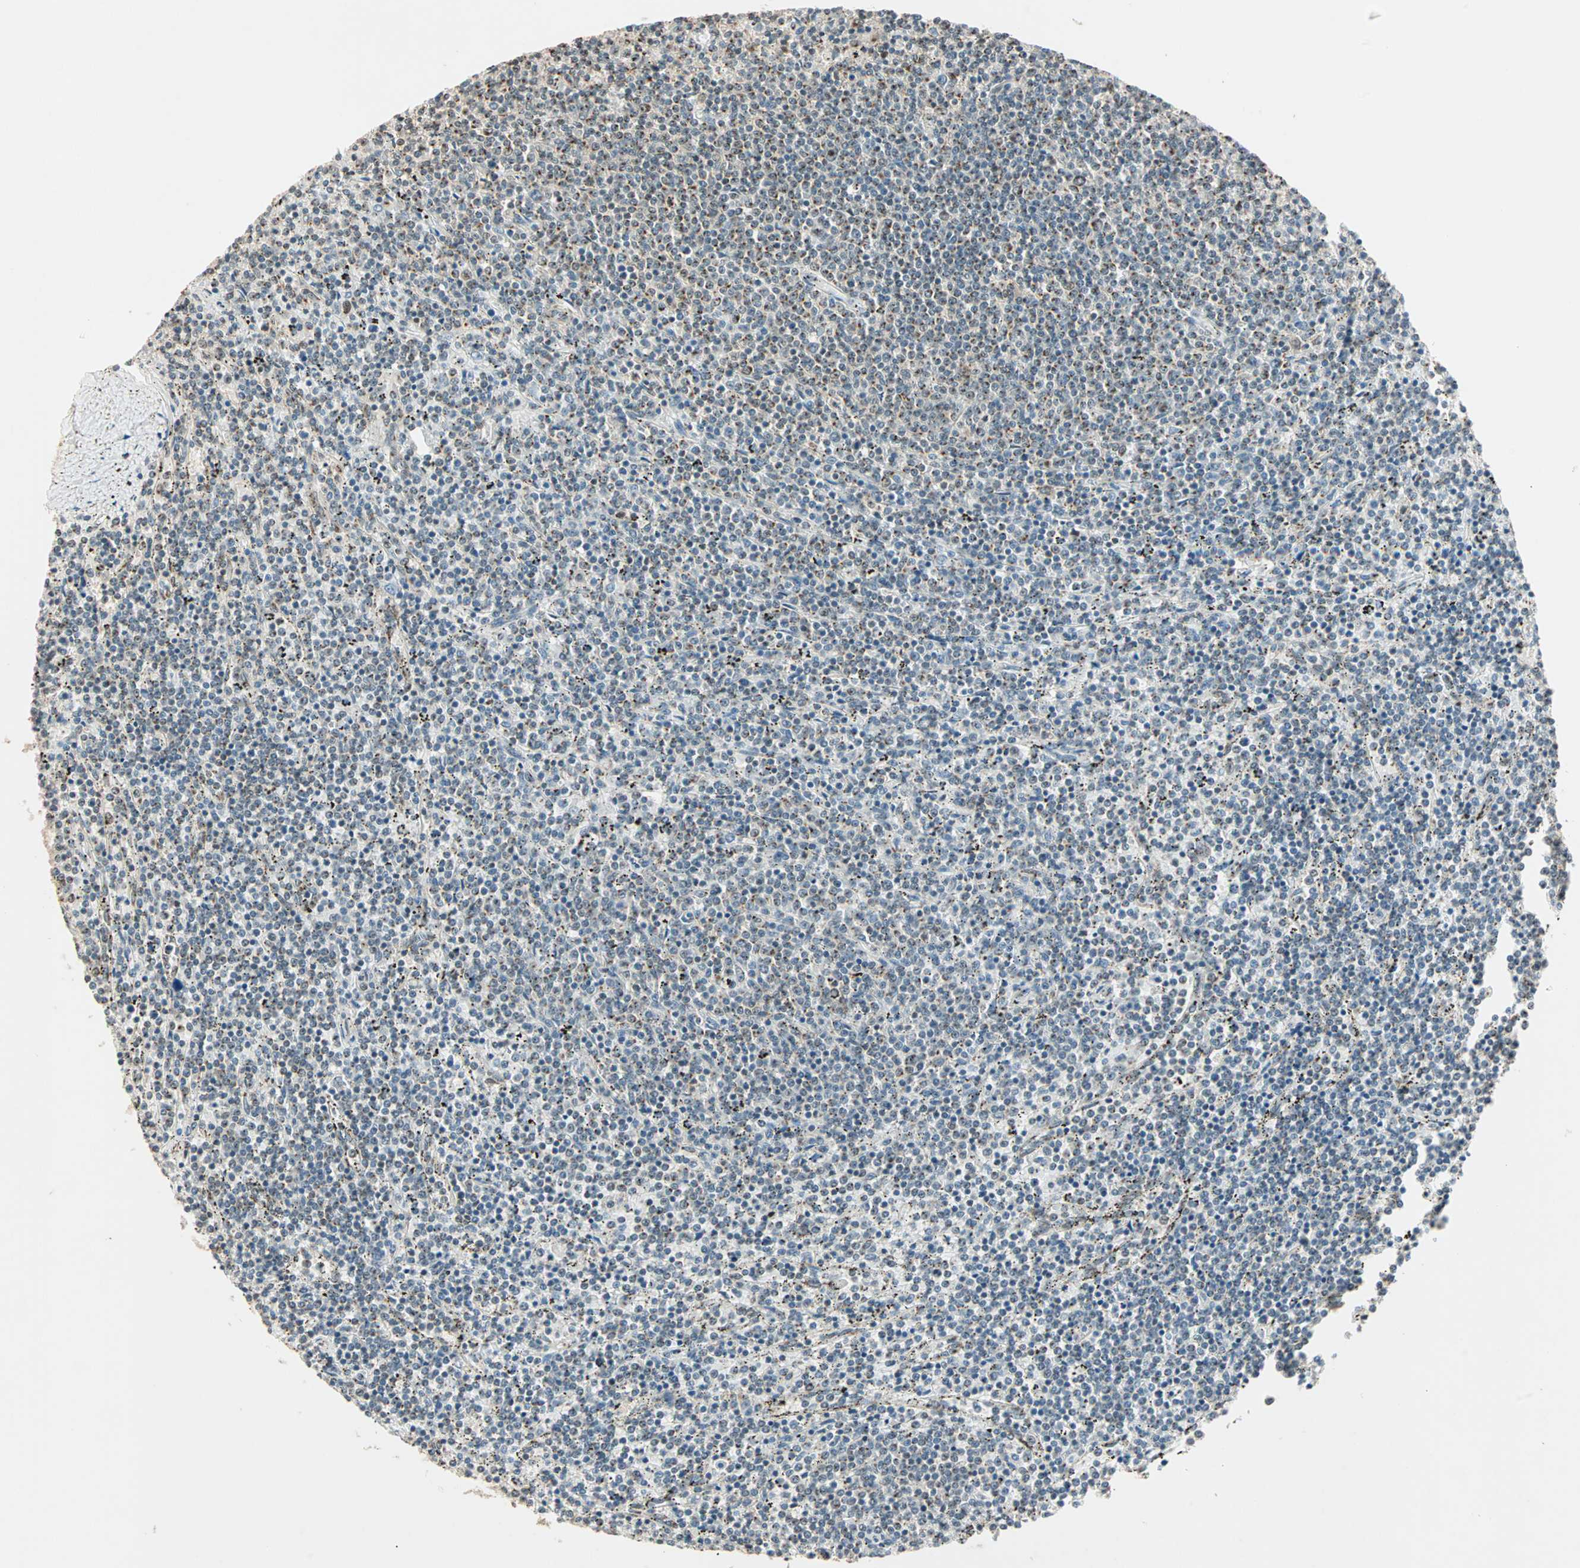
{"staining": {"intensity": "weak", "quantity": "<25%", "location": "cytoplasmic/membranous"}, "tissue": "lymphoma", "cell_type": "Tumor cells", "image_type": "cancer", "snomed": [{"axis": "morphology", "description": "Malignant lymphoma, non-Hodgkin's type, Low grade"}, {"axis": "topography", "description": "Spleen"}], "caption": "High power microscopy histopathology image of an immunohistochemistry (IHC) image of low-grade malignant lymphoma, non-Hodgkin's type, revealing no significant positivity in tumor cells.", "gene": "PRDM2", "patient": {"sex": "female", "age": 50}}